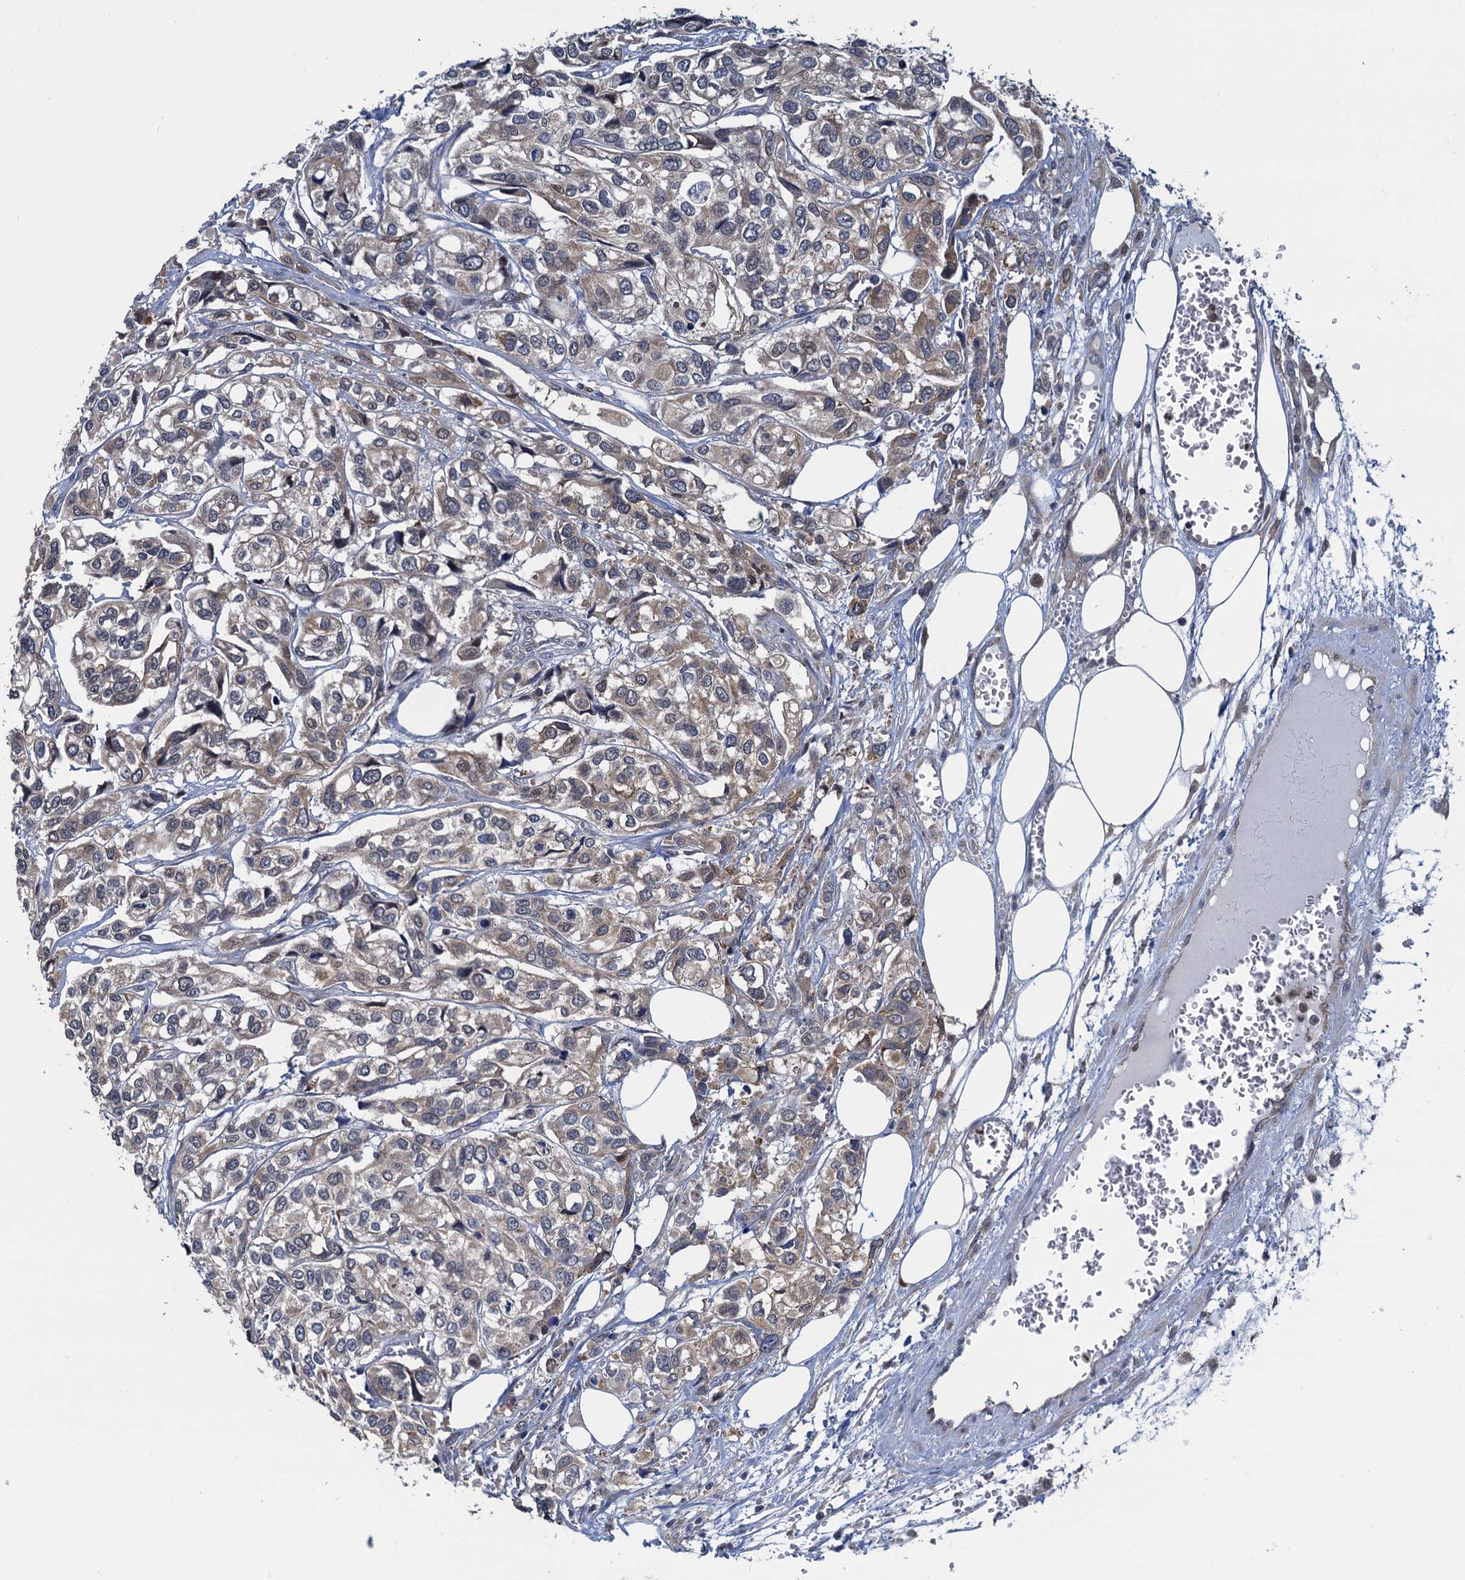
{"staining": {"intensity": "weak", "quantity": "25%-75%", "location": "cytoplasmic/membranous"}, "tissue": "urothelial cancer", "cell_type": "Tumor cells", "image_type": "cancer", "snomed": [{"axis": "morphology", "description": "Urothelial carcinoma, High grade"}, {"axis": "topography", "description": "Urinary bladder"}], "caption": "Protein expression analysis of high-grade urothelial carcinoma reveals weak cytoplasmic/membranous expression in approximately 25%-75% of tumor cells.", "gene": "RNF125", "patient": {"sex": "male", "age": 67}}